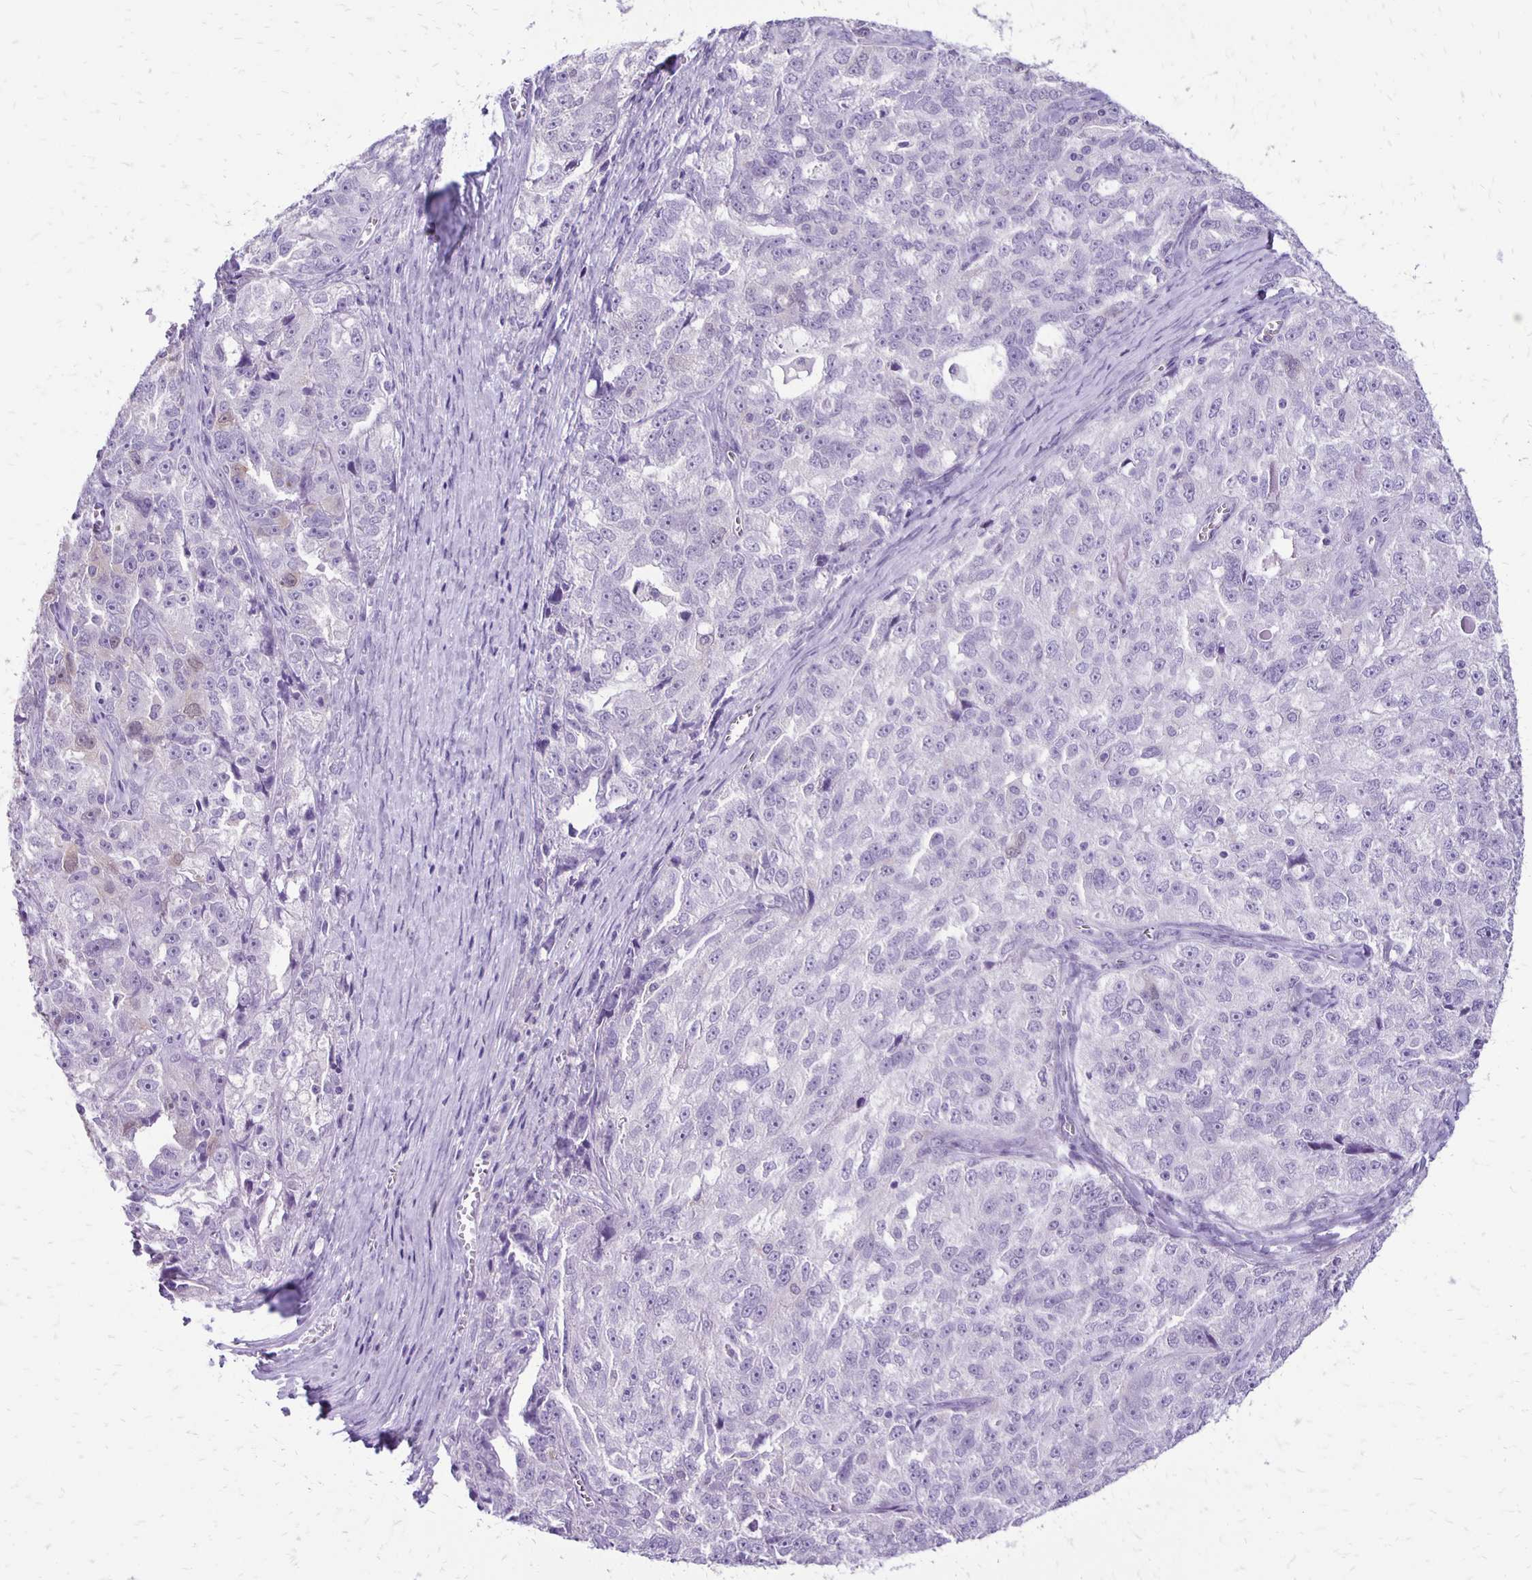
{"staining": {"intensity": "negative", "quantity": "none", "location": "none"}, "tissue": "ovarian cancer", "cell_type": "Tumor cells", "image_type": "cancer", "snomed": [{"axis": "morphology", "description": "Cystadenocarcinoma, serous, NOS"}, {"axis": "topography", "description": "Ovary"}], "caption": "The immunohistochemistry micrograph has no significant staining in tumor cells of ovarian cancer tissue.", "gene": "ANKRD45", "patient": {"sex": "female", "age": 51}}